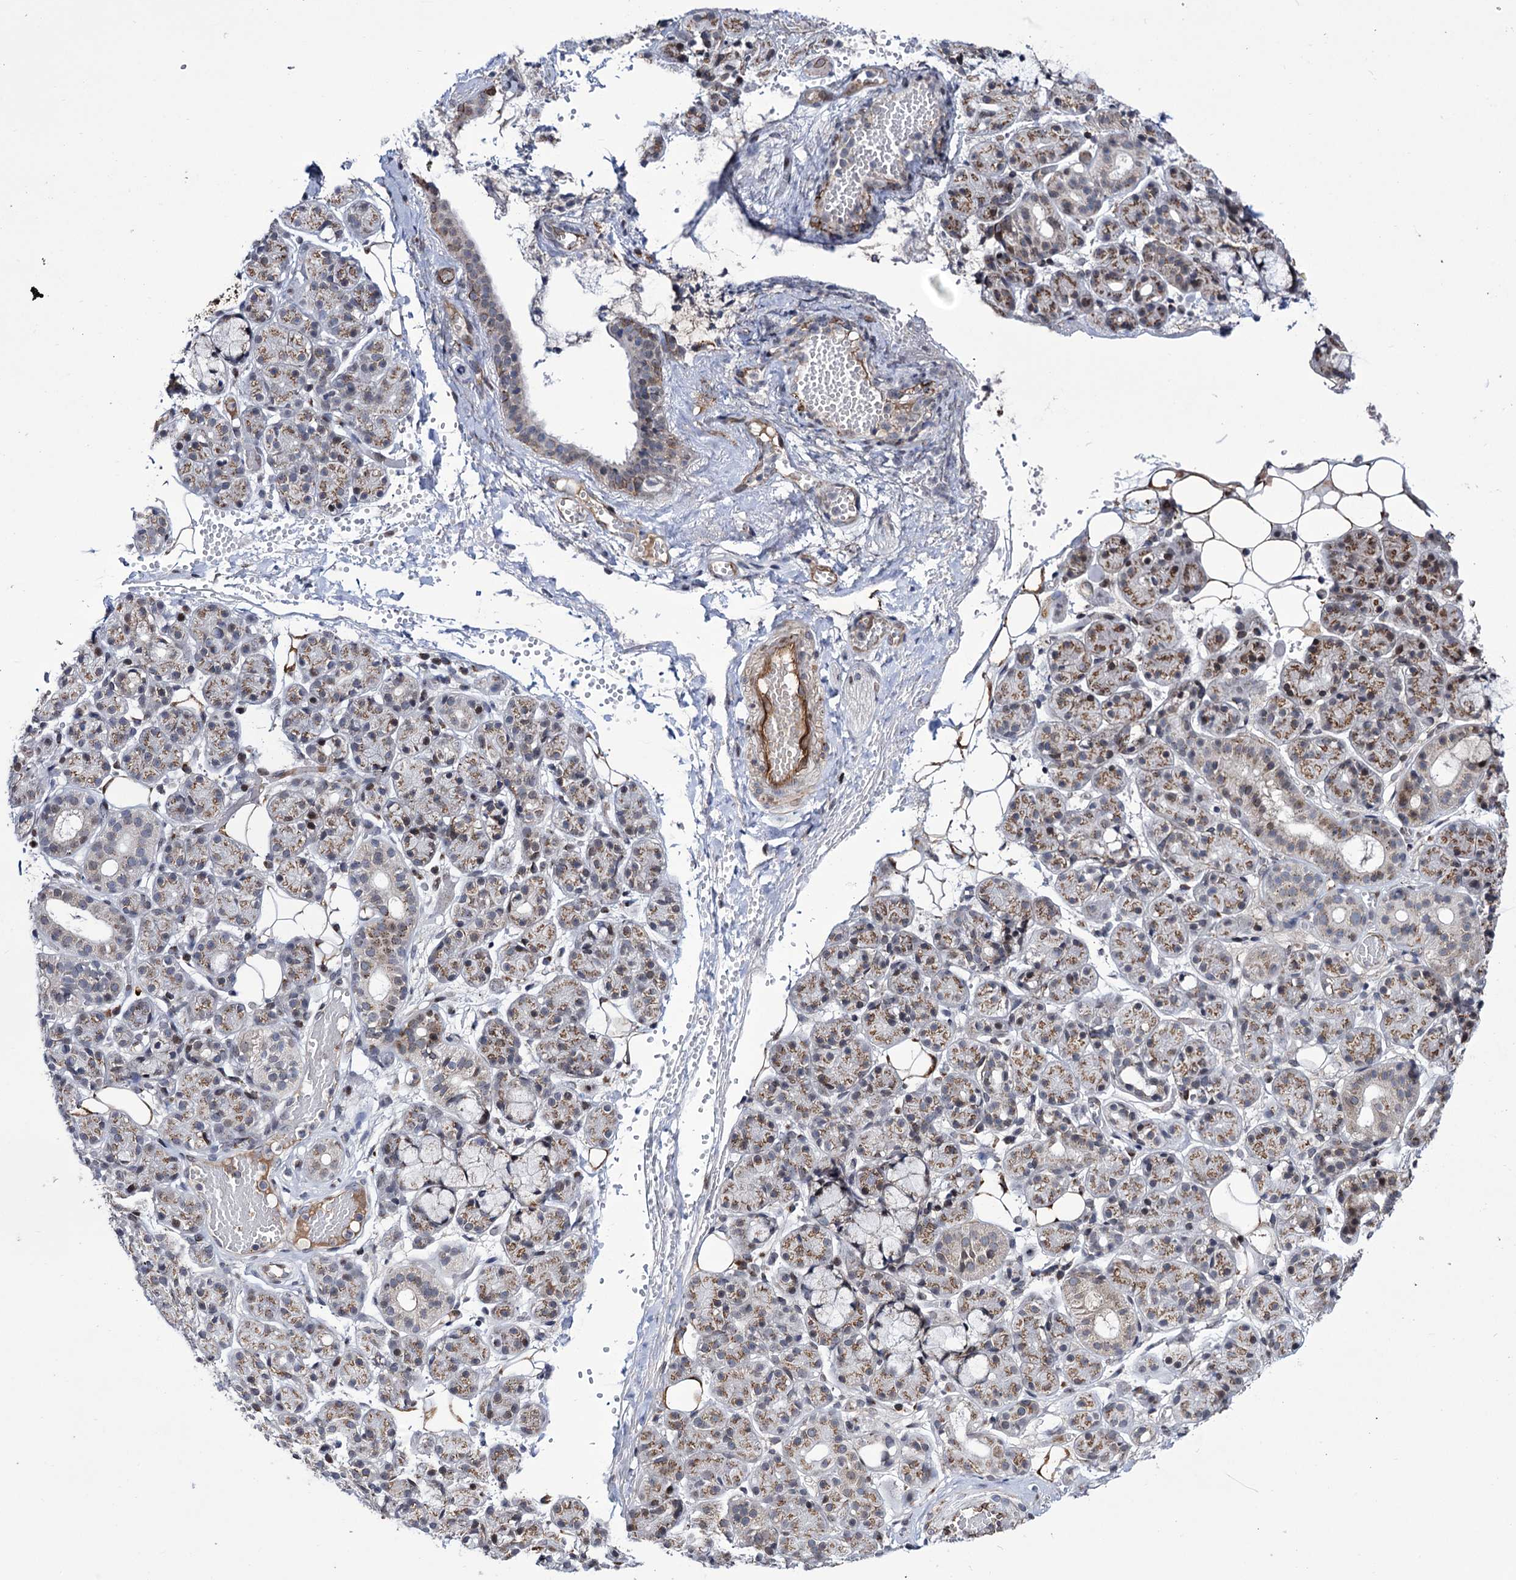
{"staining": {"intensity": "moderate", "quantity": "25%-75%", "location": "cytoplasmic/membranous"}, "tissue": "salivary gland", "cell_type": "Glandular cells", "image_type": "normal", "snomed": [{"axis": "morphology", "description": "Normal tissue, NOS"}, {"axis": "topography", "description": "Salivary gland"}], "caption": "High-magnification brightfield microscopy of unremarkable salivary gland stained with DAB (brown) and counterstained with hematoxylin (blue). glandular cells exhibit moderate cytoplasmic/membranous expression is seen in approximately25%-75% of cells.", "gene": "ZC3H12C", "patient": {"sex": "male", "age": 63}}